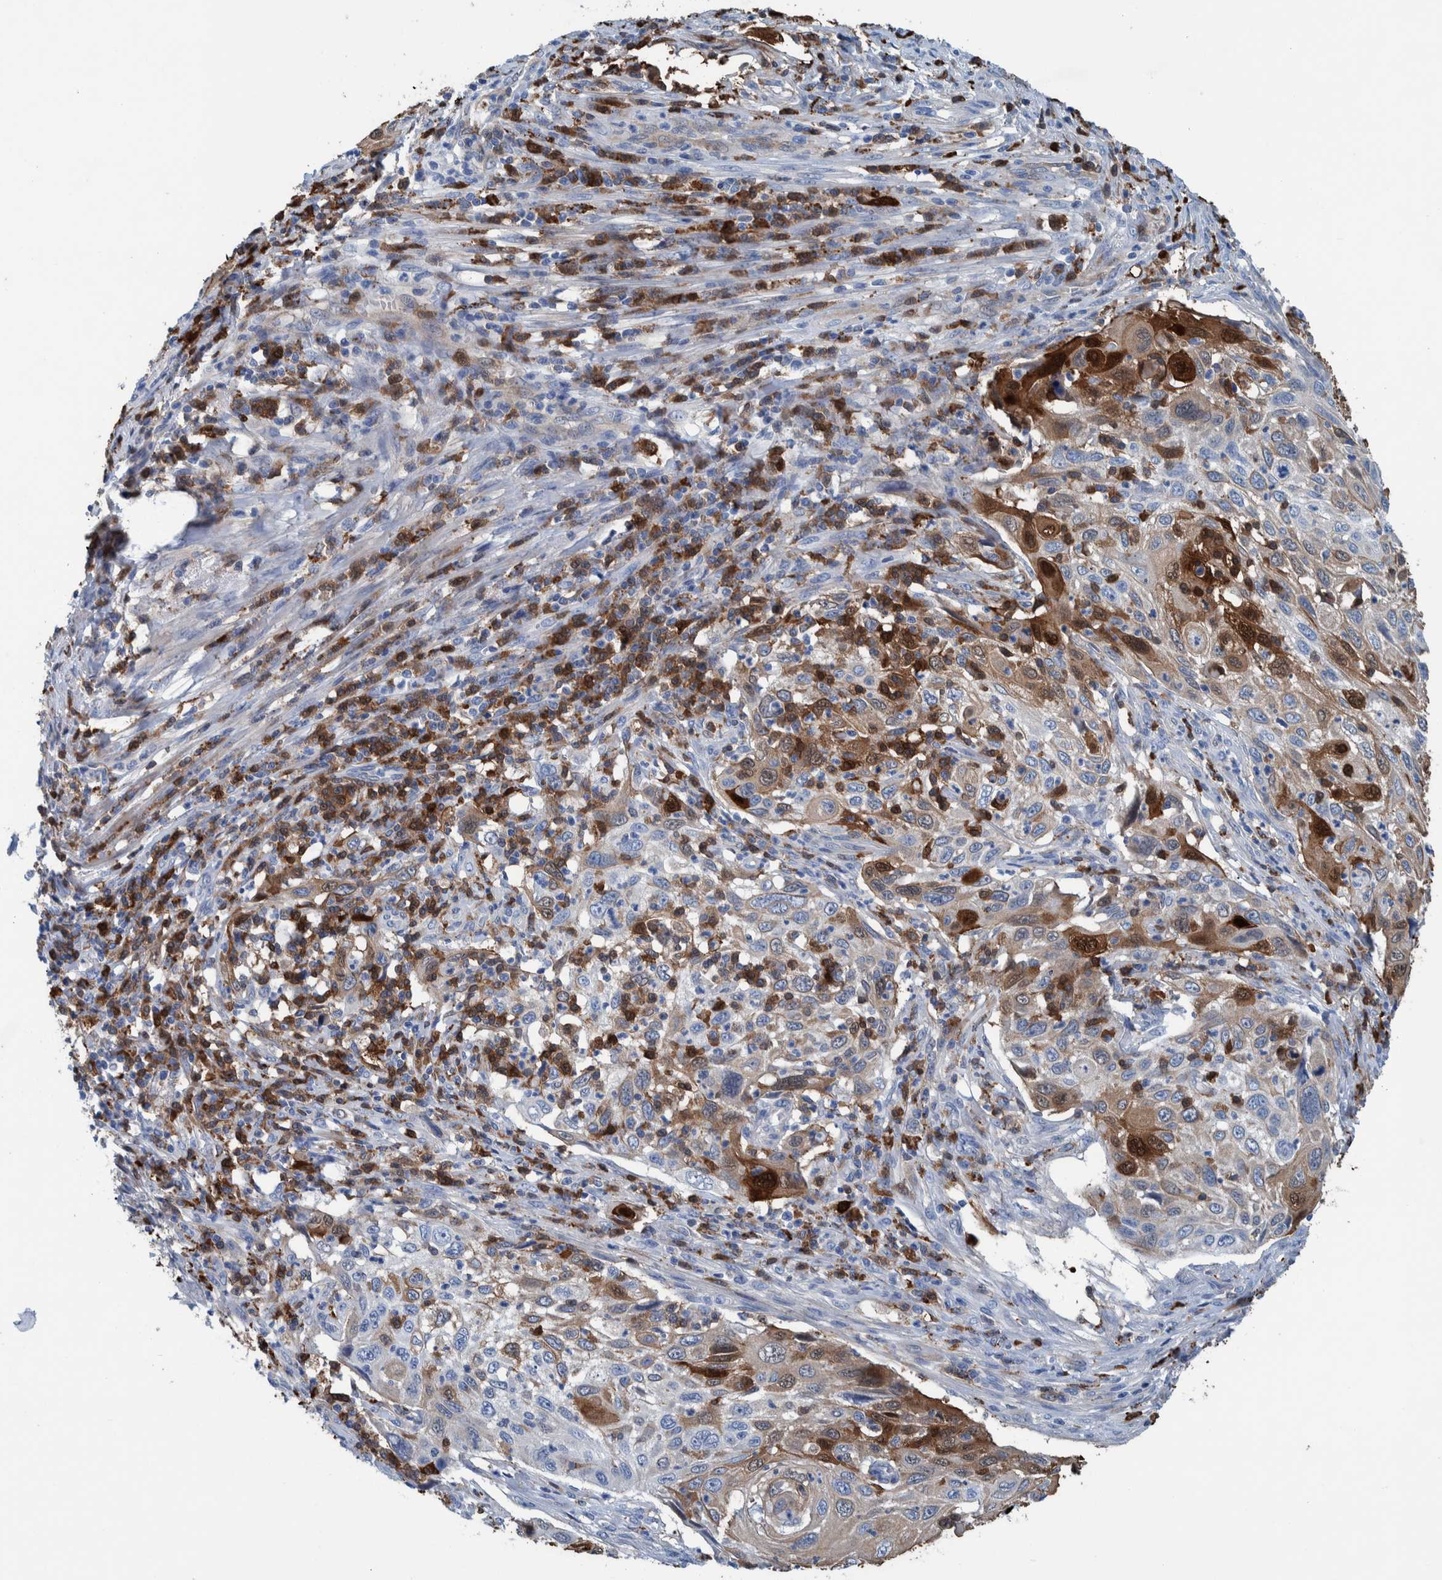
{"staining": {"intensity": "strong", "quantity": "<25%", "location": "cytoplasmic/membranous,nuclear"}, "tissue": "cervical cancer", "cell_type": "Tumor cells", "image_type": "cancer", "snomed": [{"axis": "morphology", "description": "Squamous cell carcinoma, NOS"}, {"axis": "topography", "description": "Cervix"}], "caption": "This is an image of immunohistochemistry staining of cervical cancer, which shows strong staining in the cytoplasmic/membranous and nuclear of tumor cells.", "gene": "IDO1", "patient": {"sex": "female", "age": 70}}